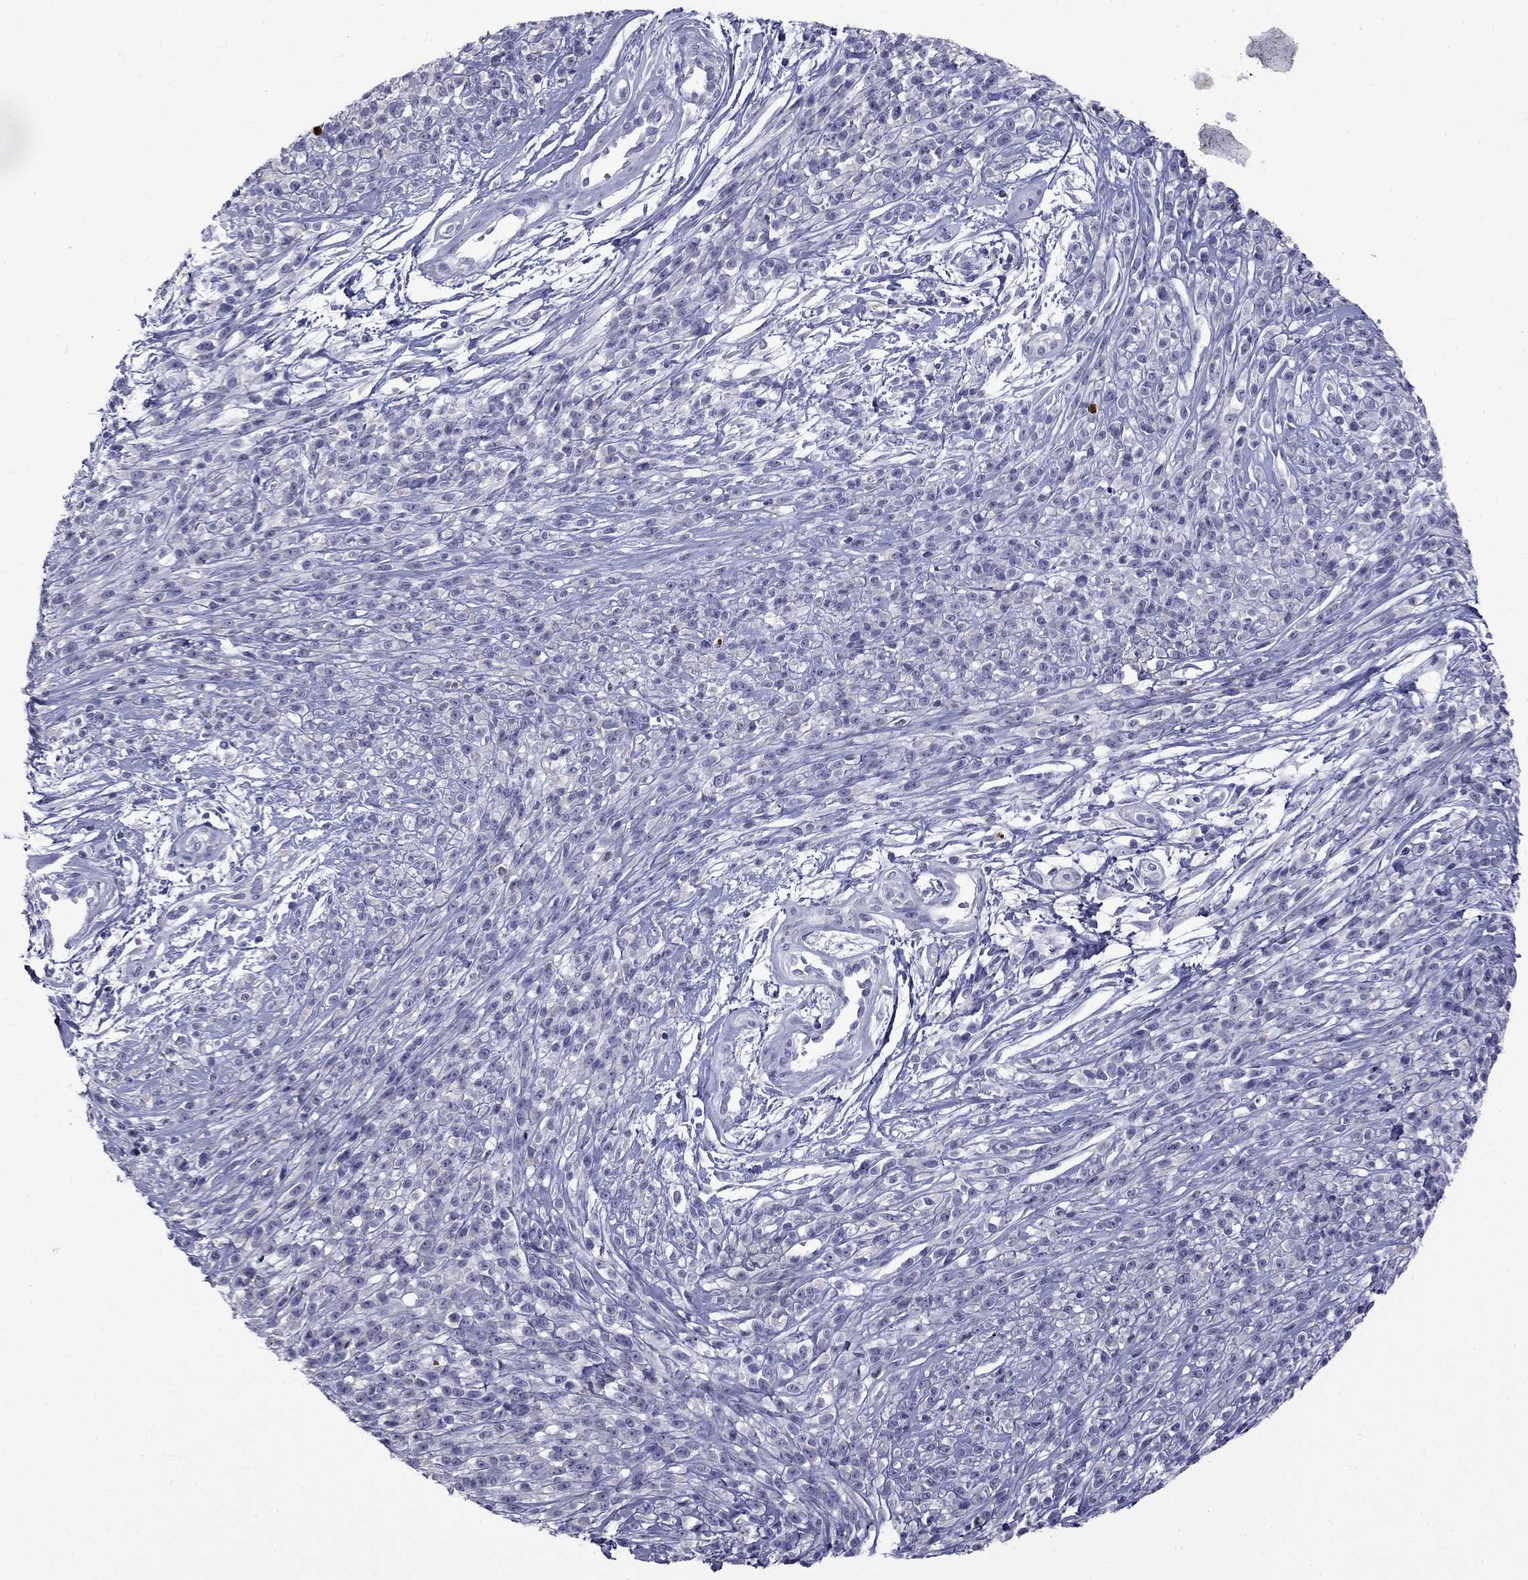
{"staining": {"intensity": "negative", "quantity": "none", "location": "none"}, "tissue": "melanoma", "cell_type": "Tumor cells", "image_type": "cancer", "snomed": [{"axis": "morphology", "description": "Malignant melanoma, NOS"}, {"axis": "topography", "description": "Skin"}, {"axis": "topography", "description": "Skin of trunk"}], "caption": "Immunohistochemistry image of human malignant melanoma stained for a protein (brown), which shows no expression in tumor cells. (DAB (3,3'-diaminobenzidine) immunohistochemistry (IHC) visualized using brightfield microscopy, high magnification).", "gene": "CLPSL2", "patient": {"sex": "male", "age": 74}}